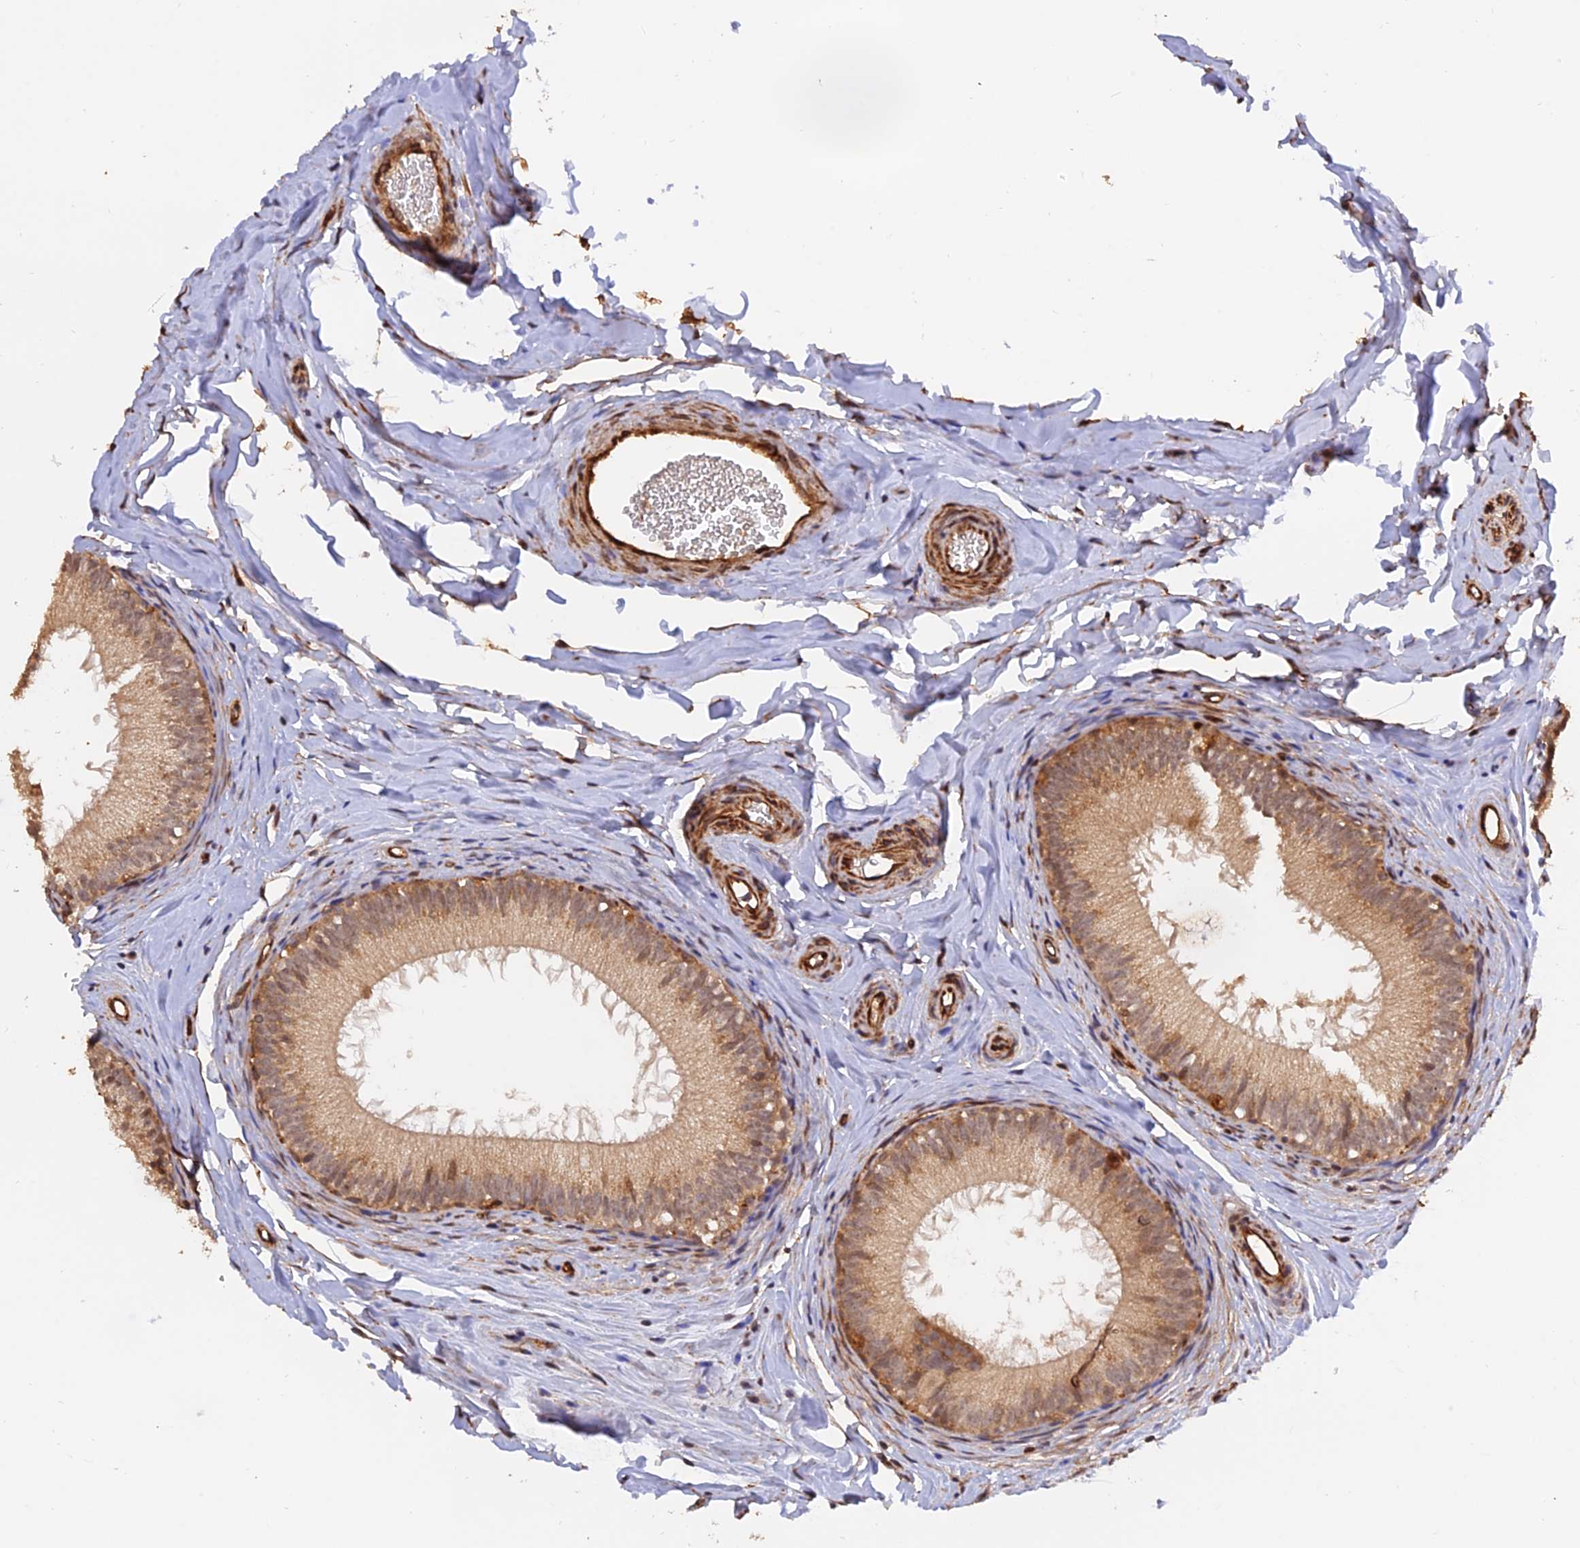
{"staining": {"intensity": "strong", "quantity": "25%-75%", "location": "cytoplasmic/membranous"}, "tissue": "epididymis", "cell_type": "Glandular cells", "image_type": "normal", "snomed": [{"axis": "morphology", "description": "Normal tissue, NOS"}, {"axis": "topography", "description": "Epididymis"}], "caption": "Epididymis stained for a protein (brown) reveals strong cytoplasmic/membranous positive staining in about 25%-75% of glandular cells.", "gene": "CREBL2", "patient": {"sex": "male", "age": 34}}